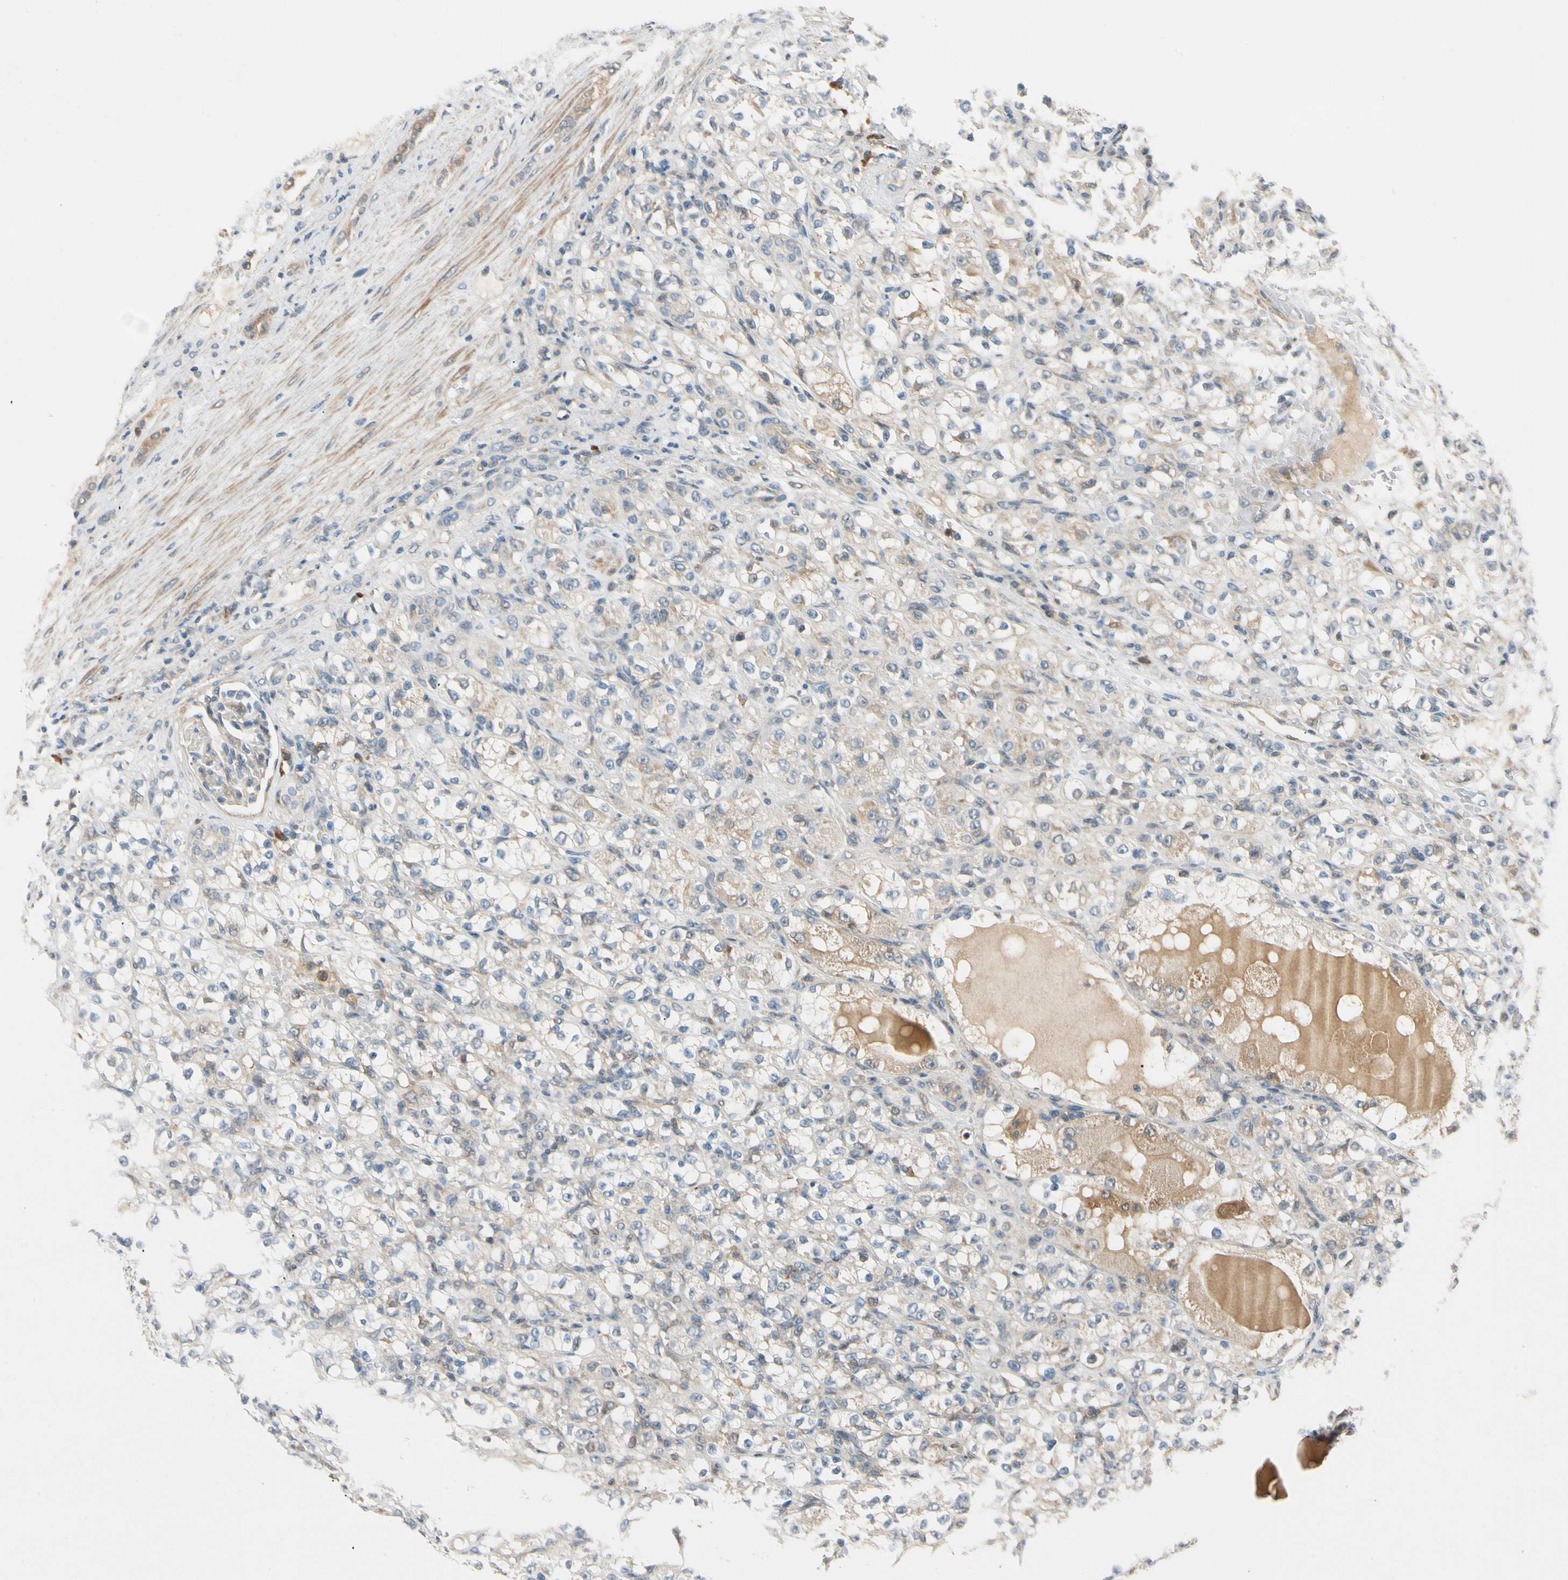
{"staining": {"intensity": "weak", "quantity": "25%-75%", "location": "cytoplasmic/membranous"}, "tissue": "renal cancer", "cell_type": "Tumor cells", "image_type": "cancer", "snomed": [{"axis": "morphology", "description": "Normal tissue, NOS"}, {"axis": "morphology", "description": "Adenocarcinoma, NOS"}, {"axis": "topography", "description": "Kidney"}], "caption": "A brown stain labels weak cytoplasmic/membranous expression of a protein in human renal adenocarcinoma tumor cells.", "gene": "WIPI1", "patient": {"sex": "male", "age": 61}}